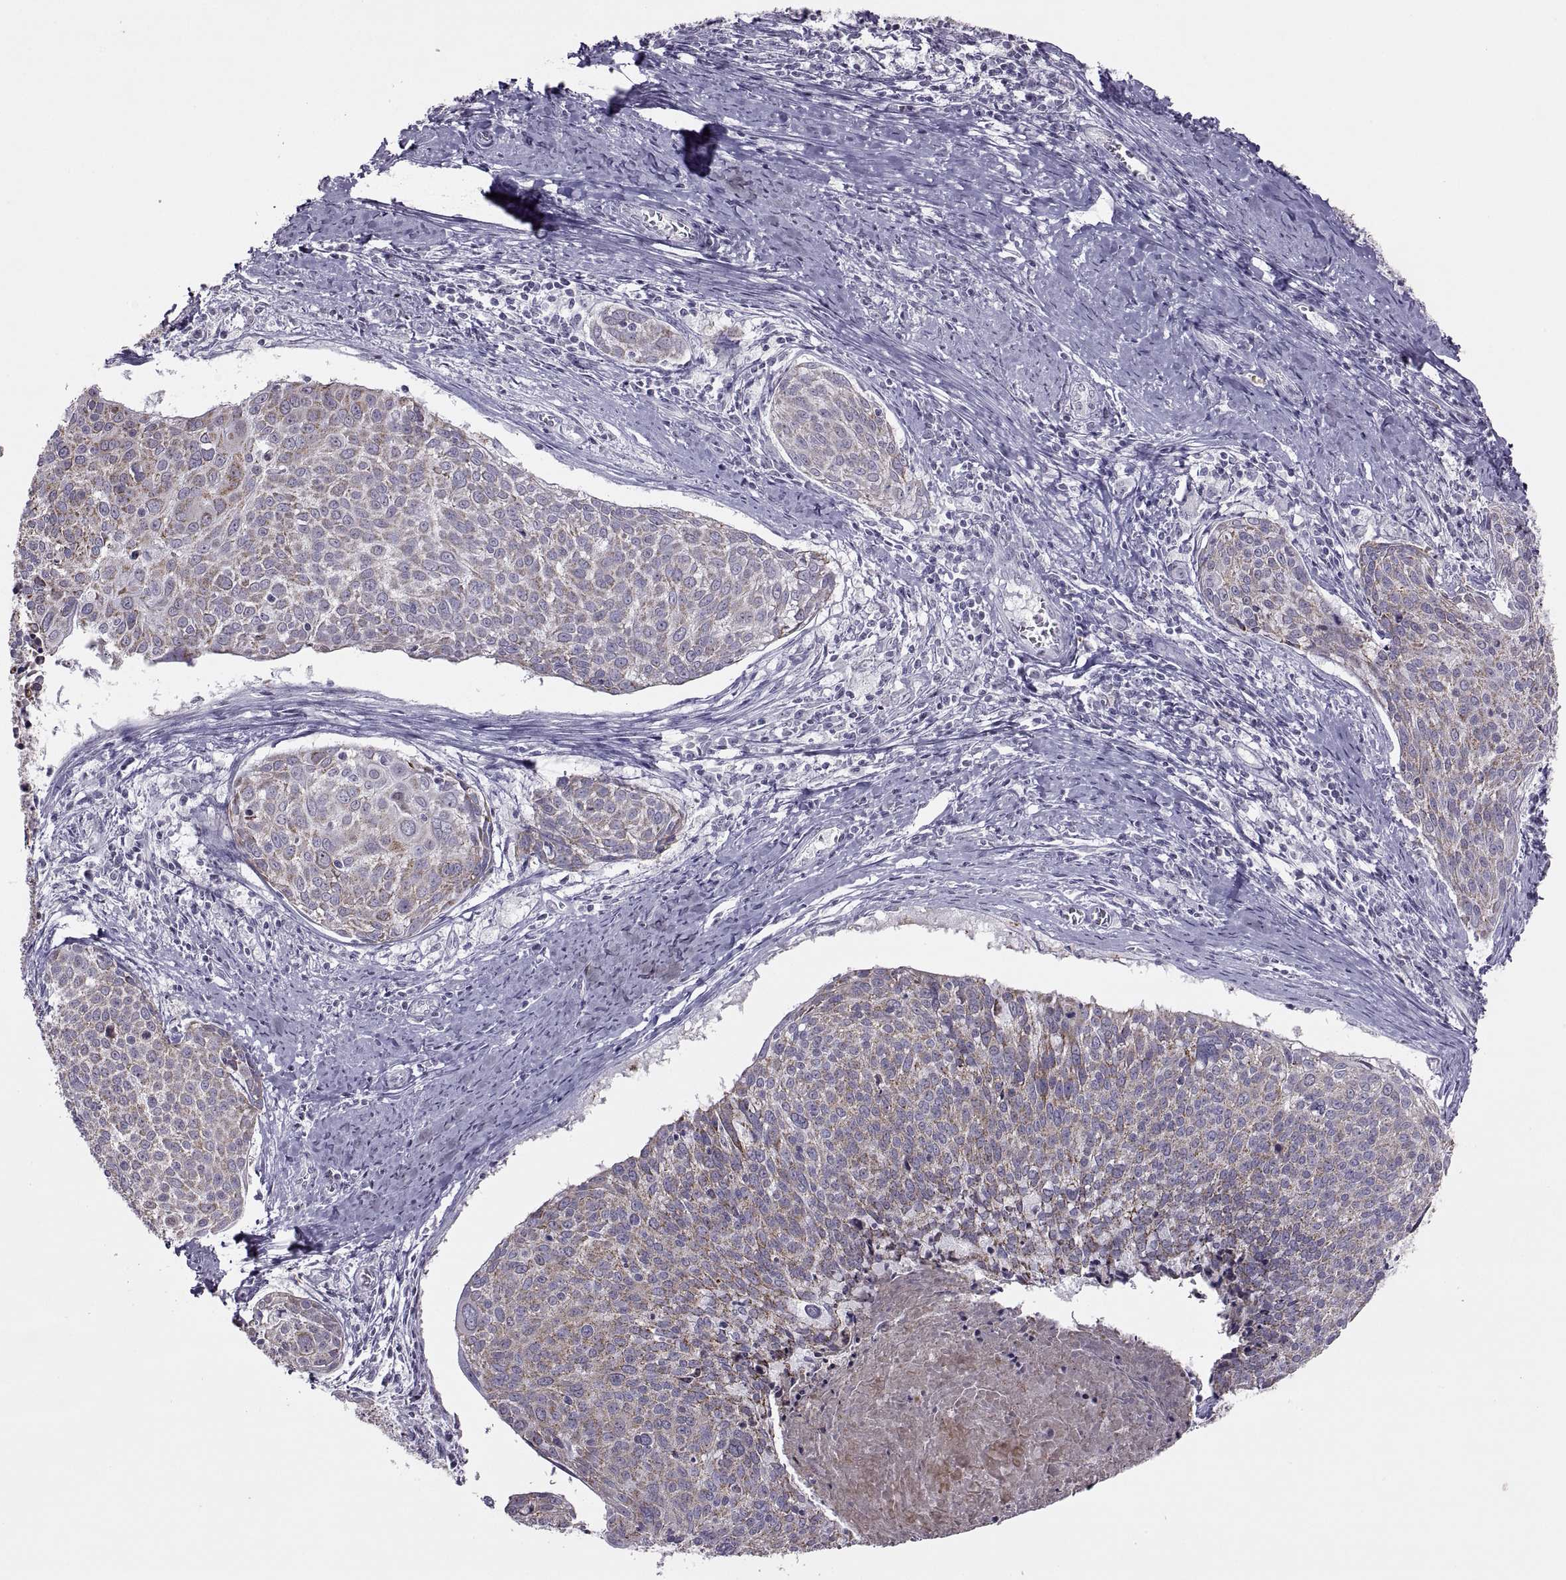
{"staining": {"intensity": "weak", "quantity": ">75%", "location": "cytoplasmic/membranous"}, "tissue": "cervical cancer", "cell_type": "Tumor cells", "image_type": "cancer", "snomed": [{"axis": "morphology", "description": "Squamous cell carcinoma, NOS"}, {"axis": "topography", "description": "Cervix"}], "caption": "This is an image of IHC staining of squamous cell carcinoma (cervical), which shows weak positivity in the cytoplasmic/membranous of tumor cells.", "gene": "ASIC2", "patient": {"sex": "female", "age": 39}}